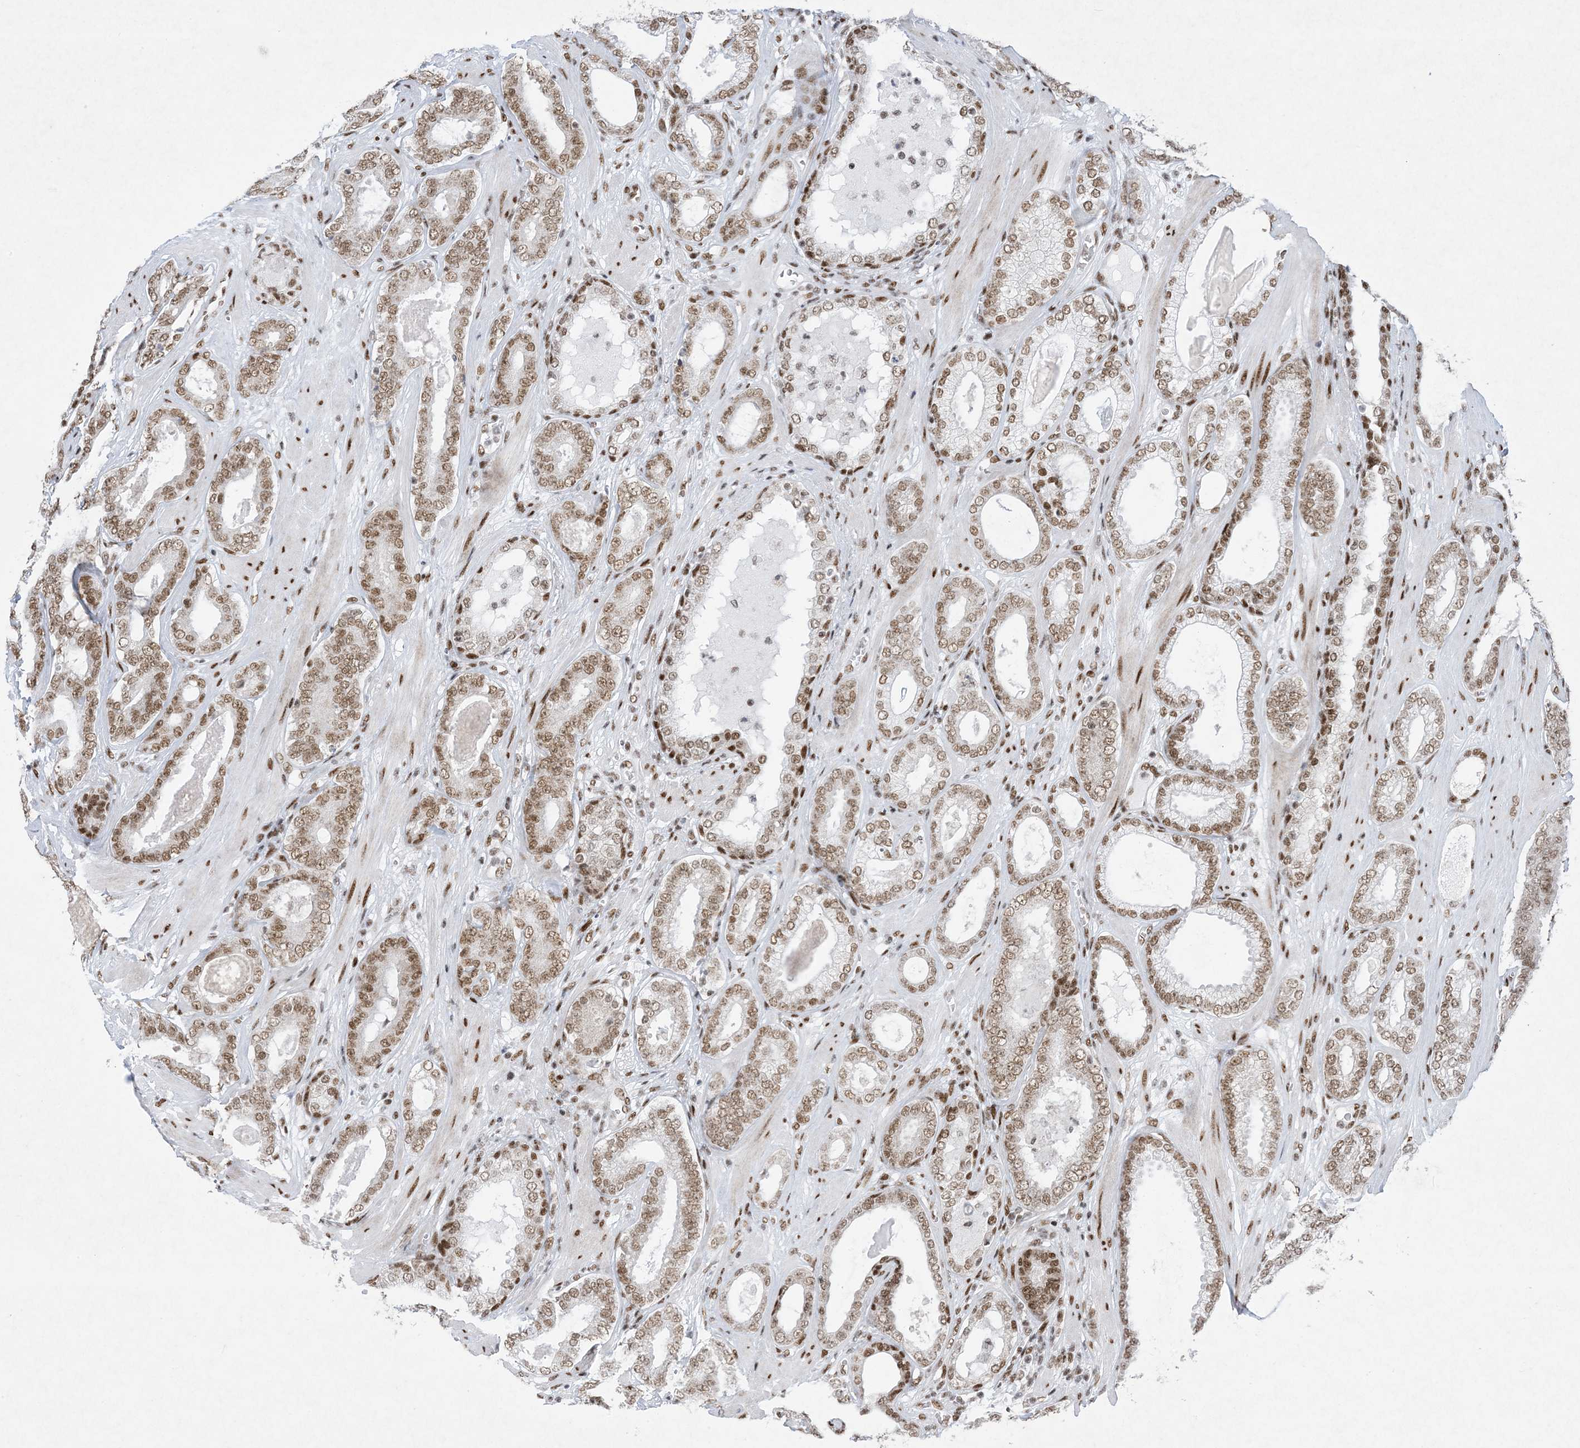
{"staining": {"intensity": "moderate", "quantity": ">75%", "location": "nuclear"}, "tissue": "prostate cancer", "cell_type": "Tumor cells", "image_type": "cancer", "snomed": [{"axis": "morphology", "description": "Adenocarcinoma, High grade"}, {"axis": "topography", "description": "Prostate"}], "caption": "Immunohistochemistry micrograph of high-grade adenocarcinoma (prostate) stained for a protein (brown), which reveals medium levels of moderate nuclear expression in about >75% of tumor cells.", "gene": "PKNOX2", "patient": {"sex": "male", "age": 60}}